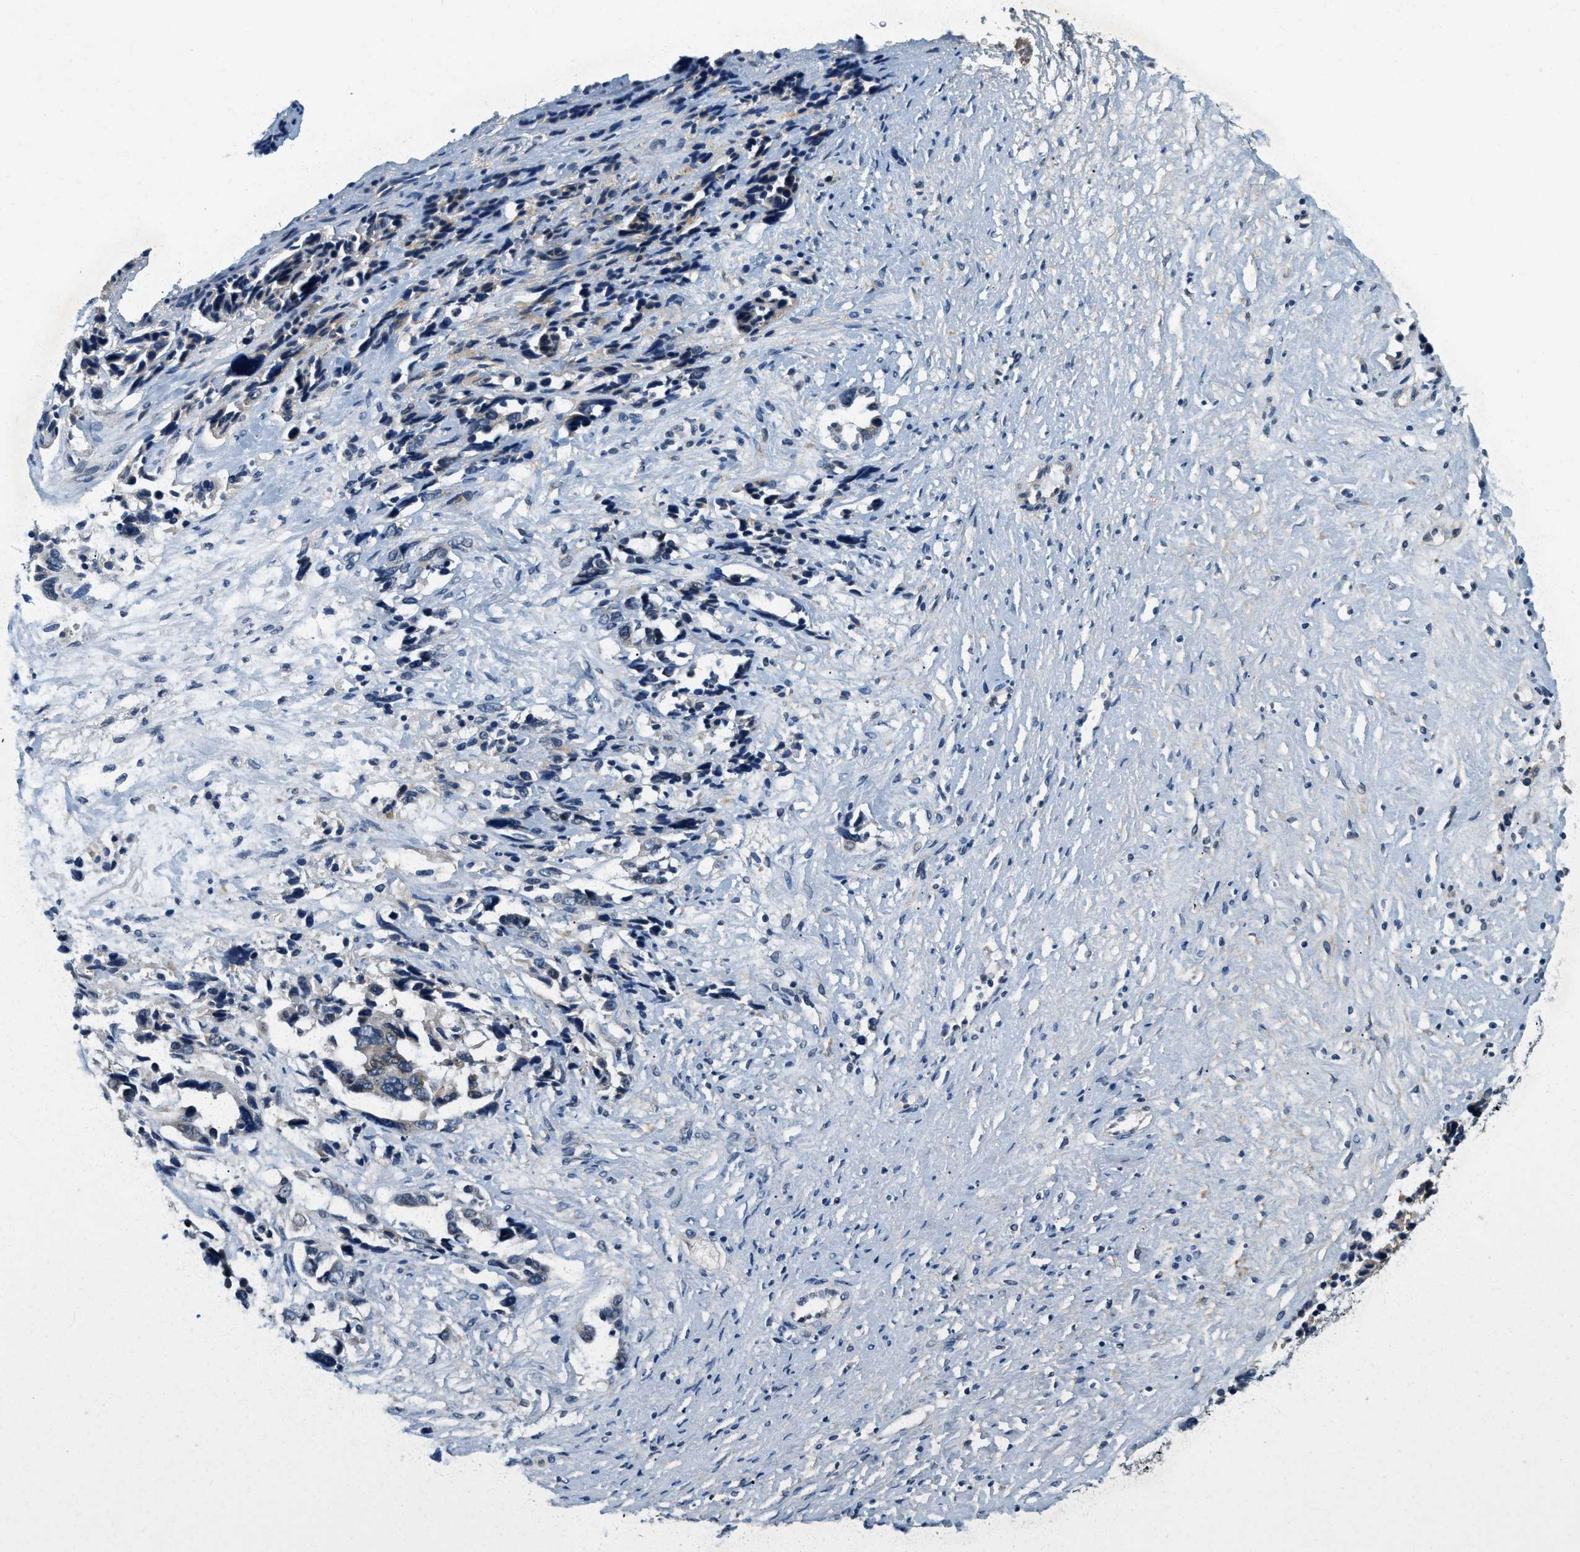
{"staining": {"intensity": "negative", "quantity": "none", "location": "none"}, "tissue": "ovarian cancer", "cell_type": "Tumor cells", "image_type": "cancer", "snomed": [{"axis": "morphology", "description": "Cystadenocarcinoma, serous, NOS"}, {"axis": "topography", "description": "Ovary"}], "caption": "Immunohistochemistry (IHC) histopathology image of human ovarian serous cystadenocarcinoma stained for a protein (brown), which reveals no positivity in tumor cells.", "gene": "YAE1", "patient": {"sex": "female", "age": 44}}